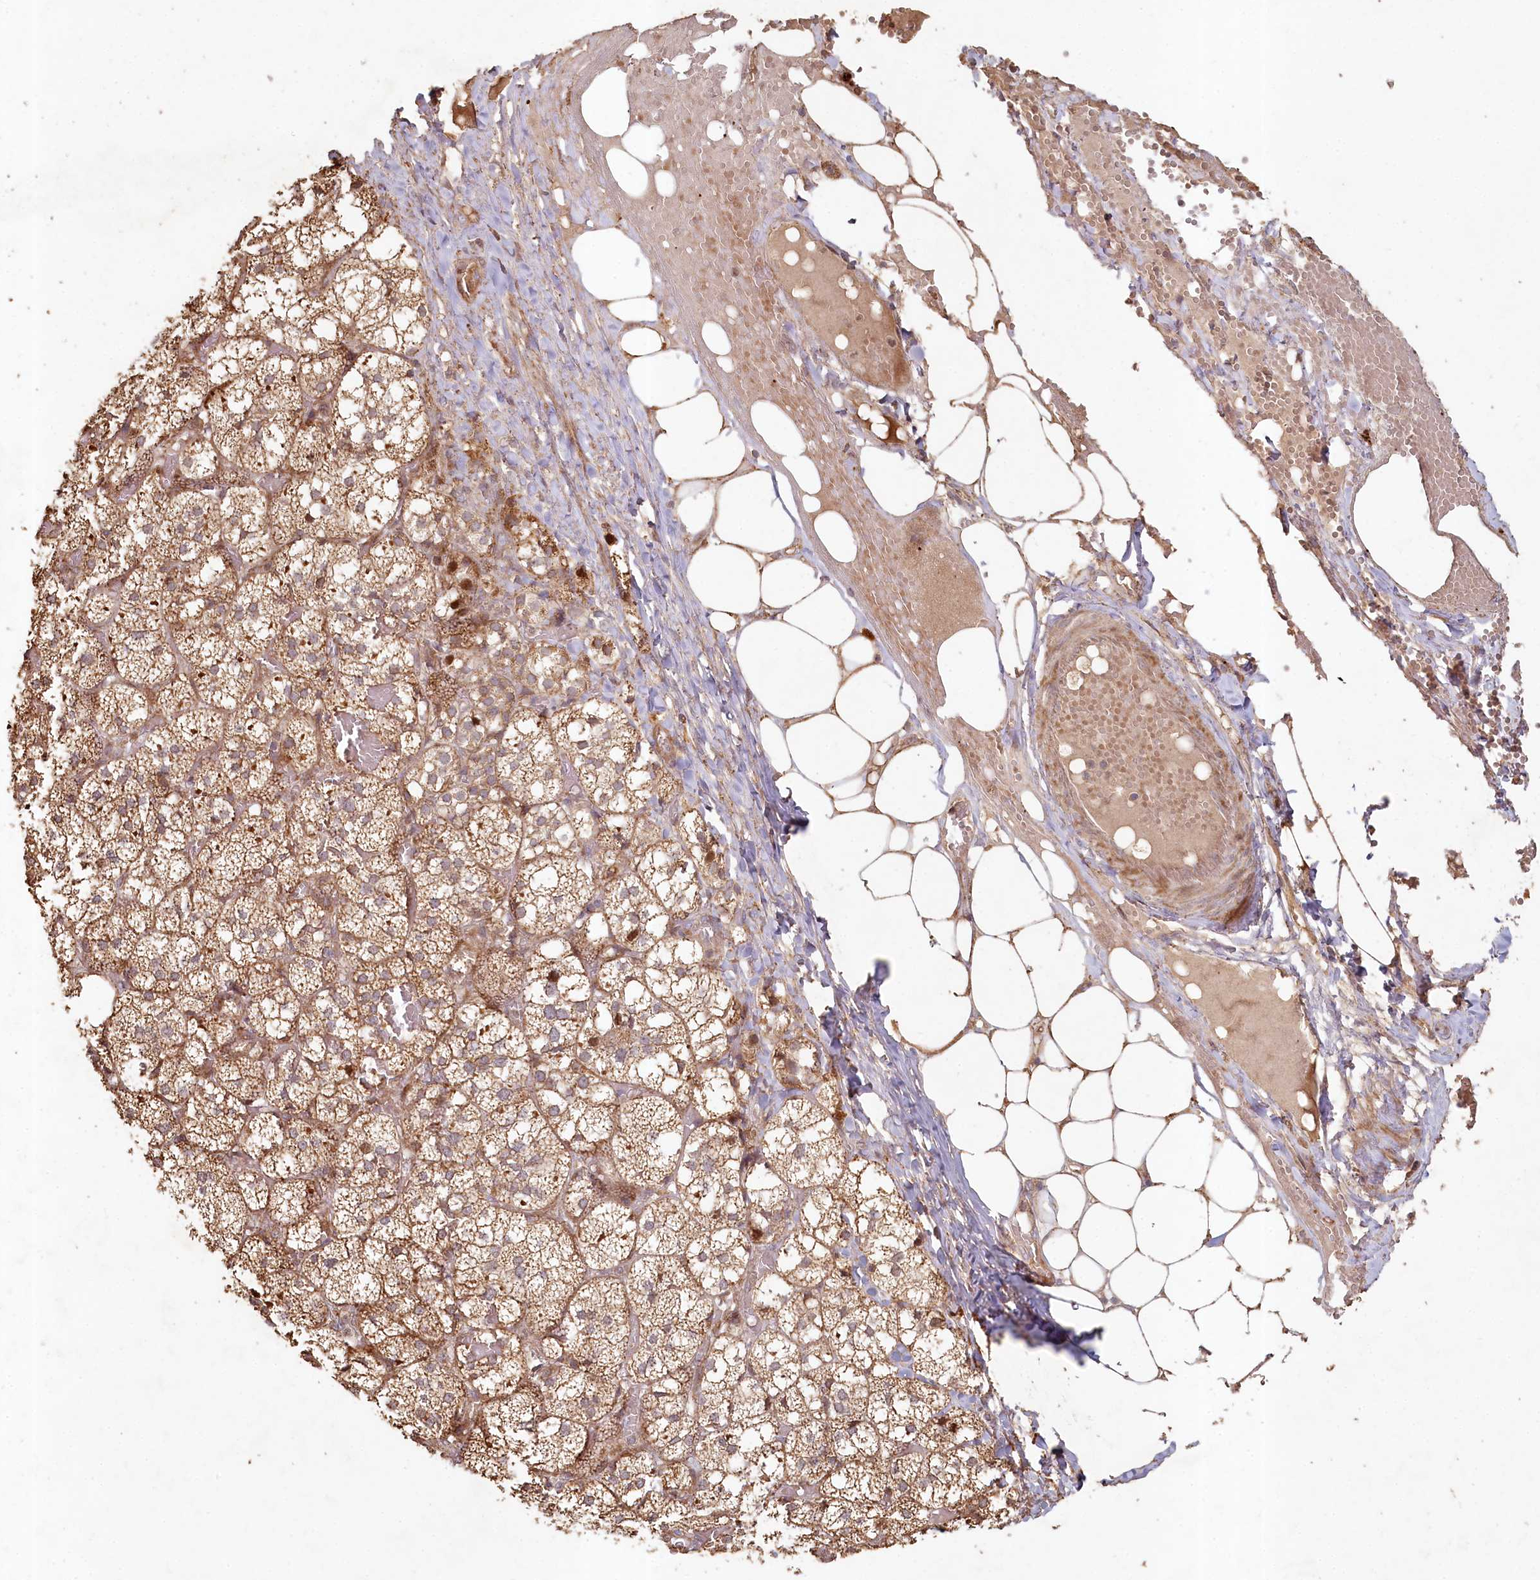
{"staining": {"intensity": "moderate", "quantity": "25%-75%", "location": "cytoplasmic/membranous"}, "tissue": "adrenal gland", "cell_type": "Glandular cells", "image_type": "normal", "snomed": [{"axis": "morphology", "description": "Normal tissue, NOS"}, {"axis": "topography", "description": "Adrenal gland"}], "caption": "Immunohistochemistry (DAB (3,3'-diaminobenzidine)) staining of normal human adrenal gland exhibits moderate cytoplasmic/membranous protein positivity in about 25%-75% of glandular cells.", "gene": "HAL", "patient": {"sex": "female", "age": 61}}